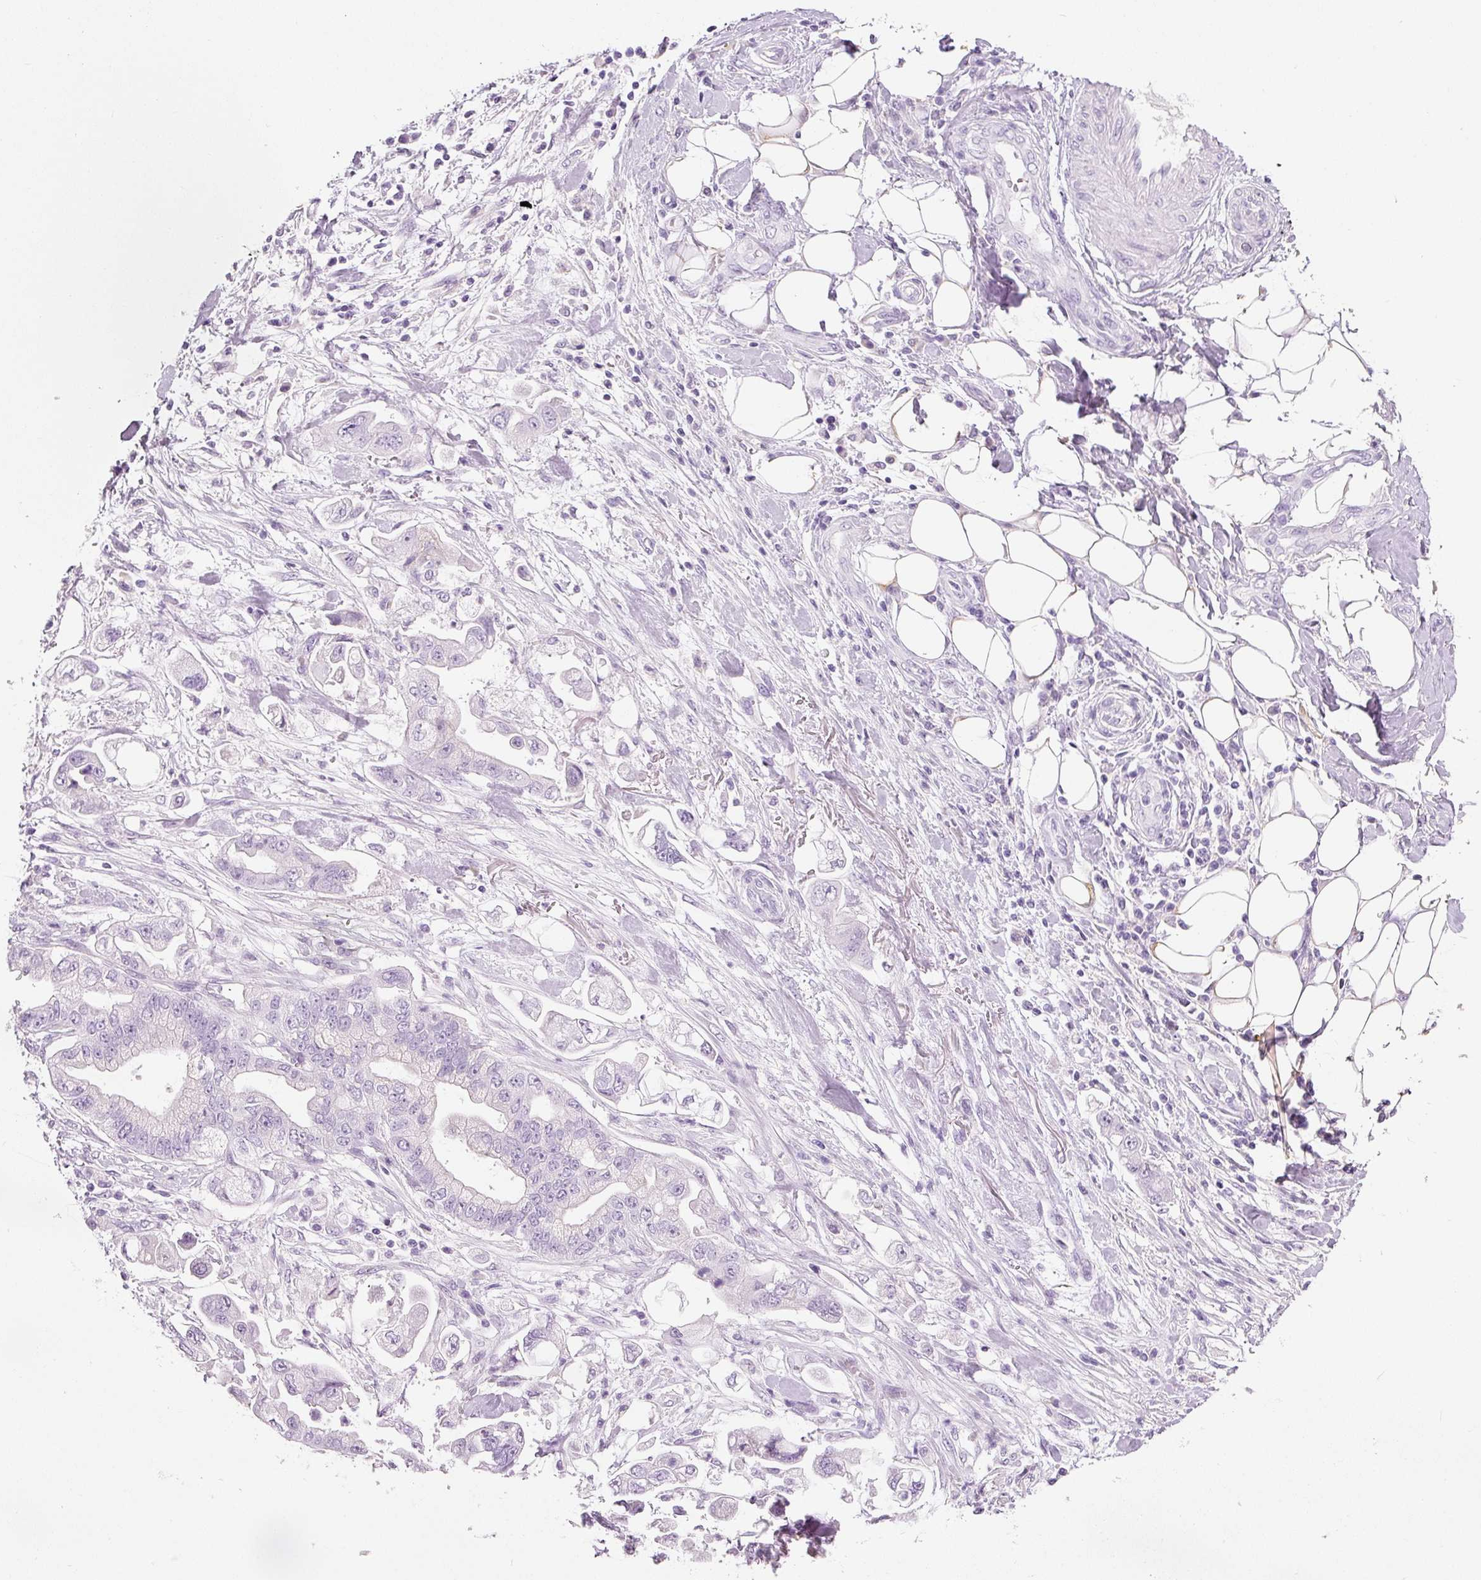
{"staining": {"intensity": "negative", "quantity": "none", "location": "none"}, "tissue": "stomach cancer", "cell_type": "Tumor cells", "image_type": "cancer", "snomed": [{"axis": "morphology", "description": "Adenocarcinoma, NOS"}, {"axis": "topography", "description": "Stomach"}], "caption": "Tumor cells are negative for protein expression in human stomach adenocarcinoma.", "gene": "DNM1", "patient": {"sex": "male", "age": 62}}